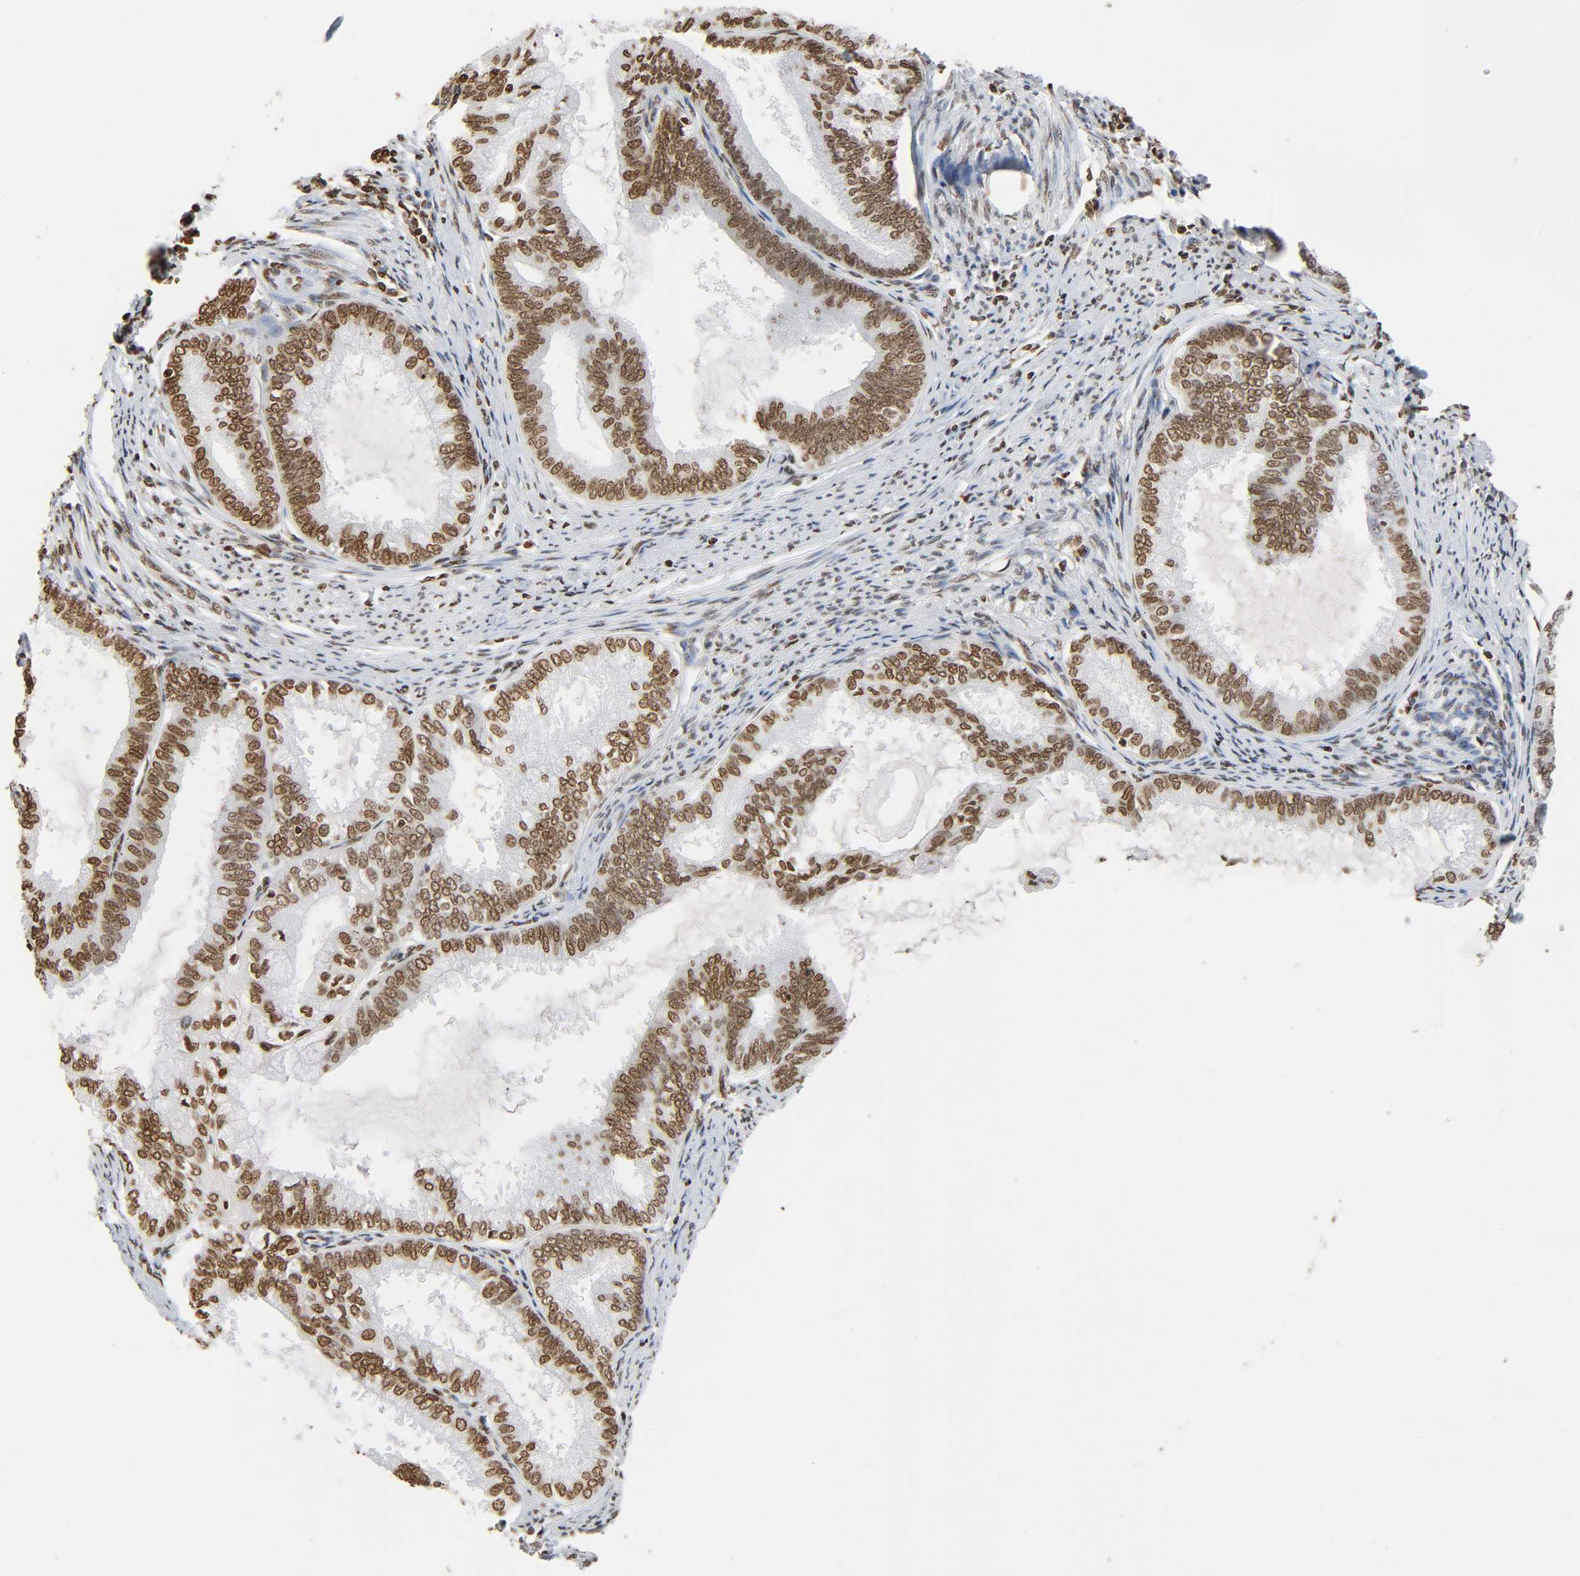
{"staining": {"intensity": "moderate", "quantity": ">75%", "location": "nuclear"}, "tissue": "endometrial cancer", "cell_type": "Tumor cells", "image_type": "cancer", "snomed": [{"axis": "morphology", "description": "Adenocarcinoma, NOS"}, {"axis": "topography", "description": "Endometrium"}], "caption": "Endometrial adenocarcinoma stained for a protein displays moderate nuclear positivity in tumor cells. The staining is performed using DAB brown chromogen to label protein expression. The nuclei are counter-stained blue using hematoxylin.", "gene": "HOXA6", "patient": {"sex": "female", "age": 86}}